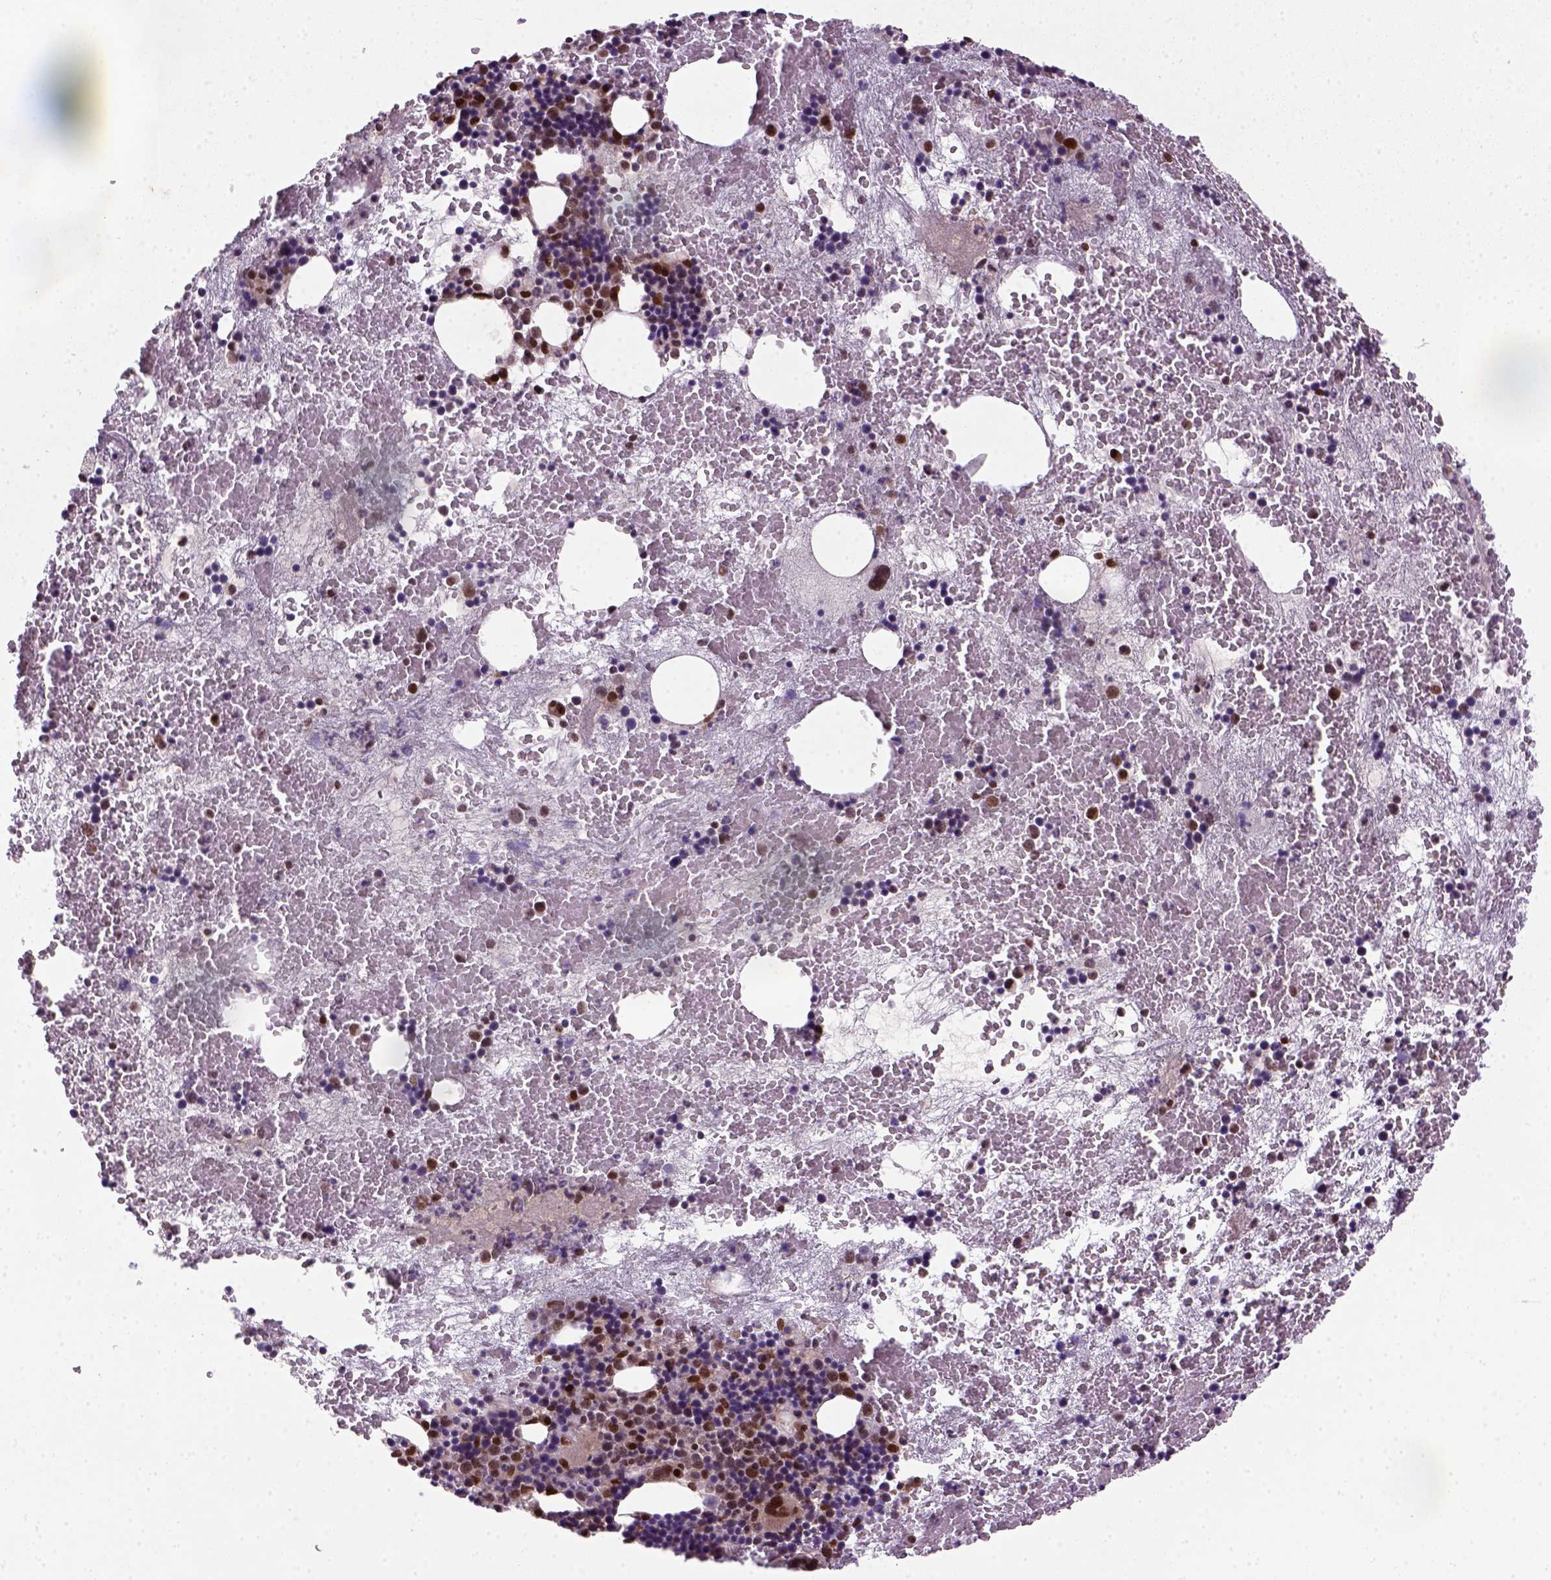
{"staining": {"intensity": "strong", "quantity": "<25%", "location": "nuclear"}, "tissue": "bone marrow", "cell_type": "Hematopoietic cells", "image_type": "normal", "snomed": [{"axis": "morphology", "description": "Normal tissue, NOS"}, {"axis": "topography", "description": "Bone marrow"}], "caption": "Bone marrow stained with immunohistochemistry (IHC) reveals strong nuclear positivity in approximately <25% of hematopoietic cells.", "gene": "MGMT", "patient": {"sex": "male", "age": 79}}